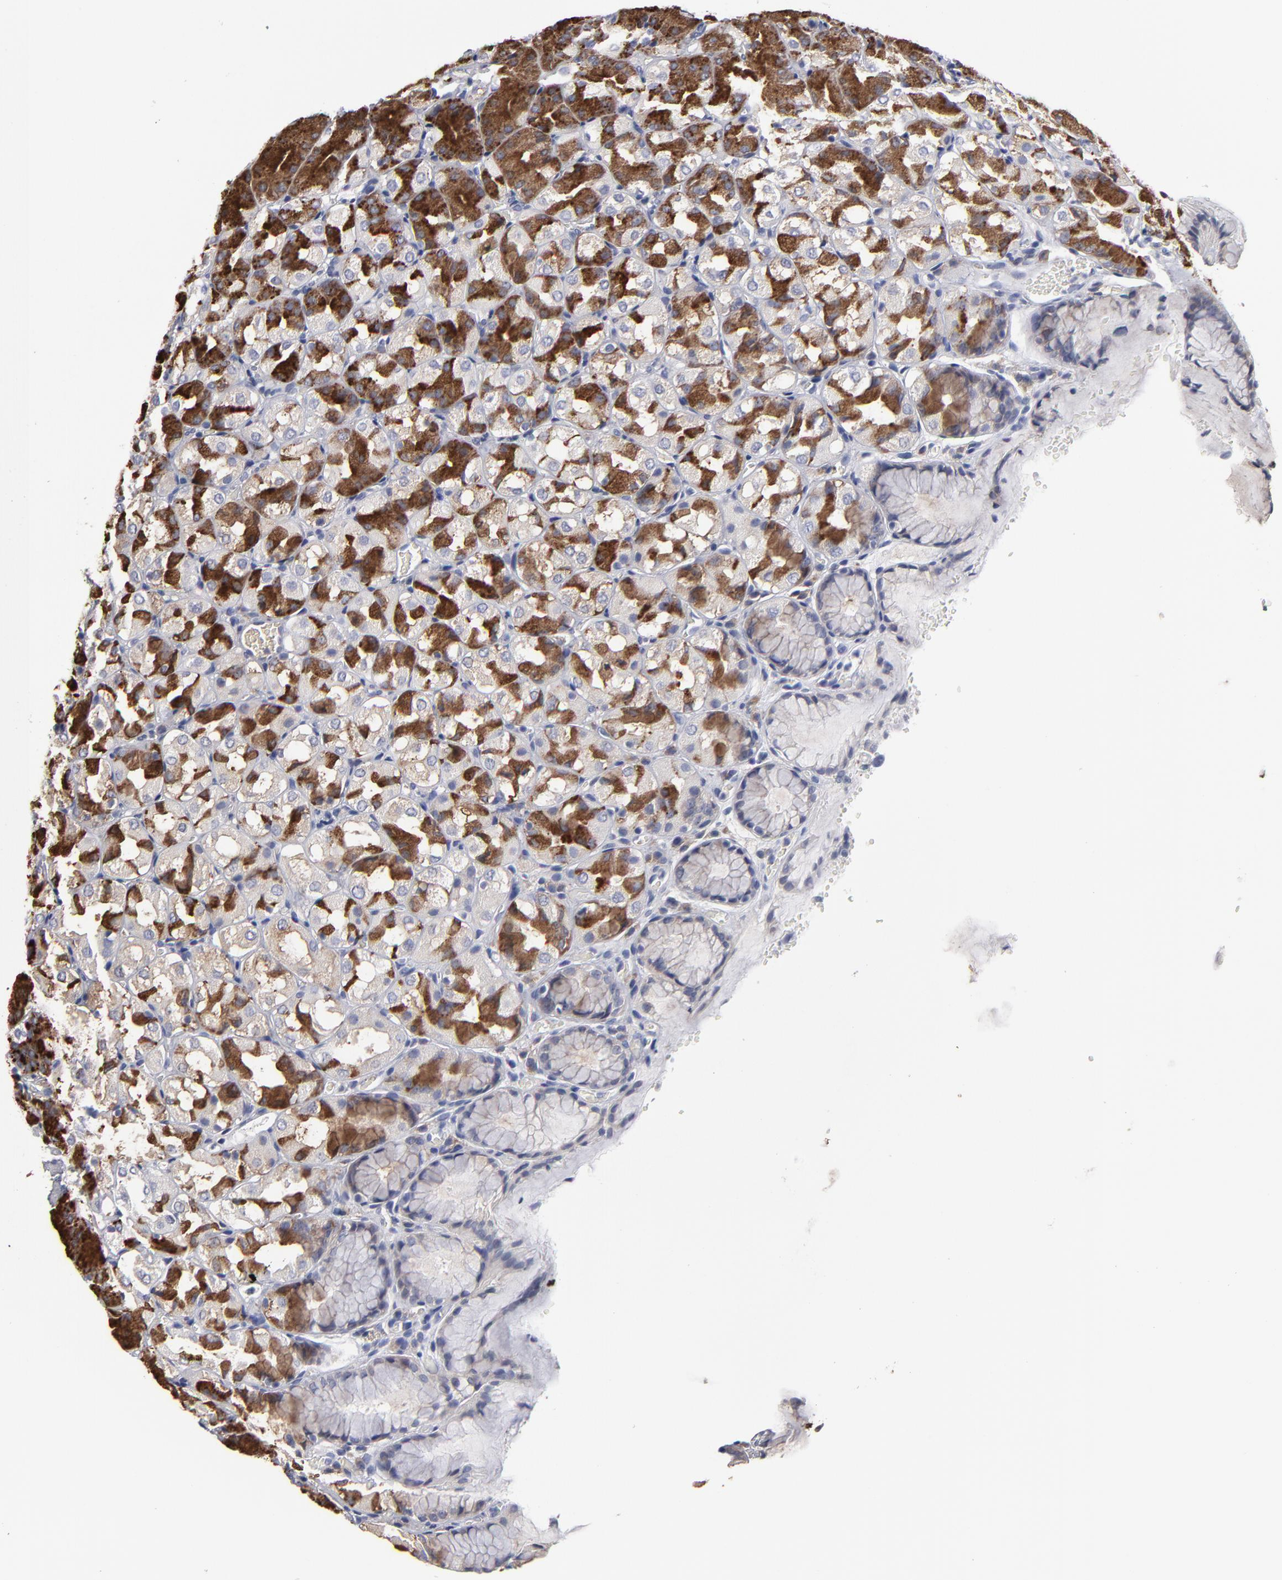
{"staining": {"intensity": "strong", "quantity": "<25%", "location": "cytoplasmic/membranous"}, "tissue": "stomach", "cell_type": "Glandular cells", "image_type": "normal", "snomed": [{"axis": "morphology", "description": "Normal tissue, NOS"}, {"axis": "topography", "description": "Stomach, upper"}], "caption": "Human stomach stained with a brown dye exhibits strong cytoplasmic/membranous positive expression in approximately <25% of glandular cells.", "gene": "CCDC80", "patient": {"sex": "female", "age": 81}}